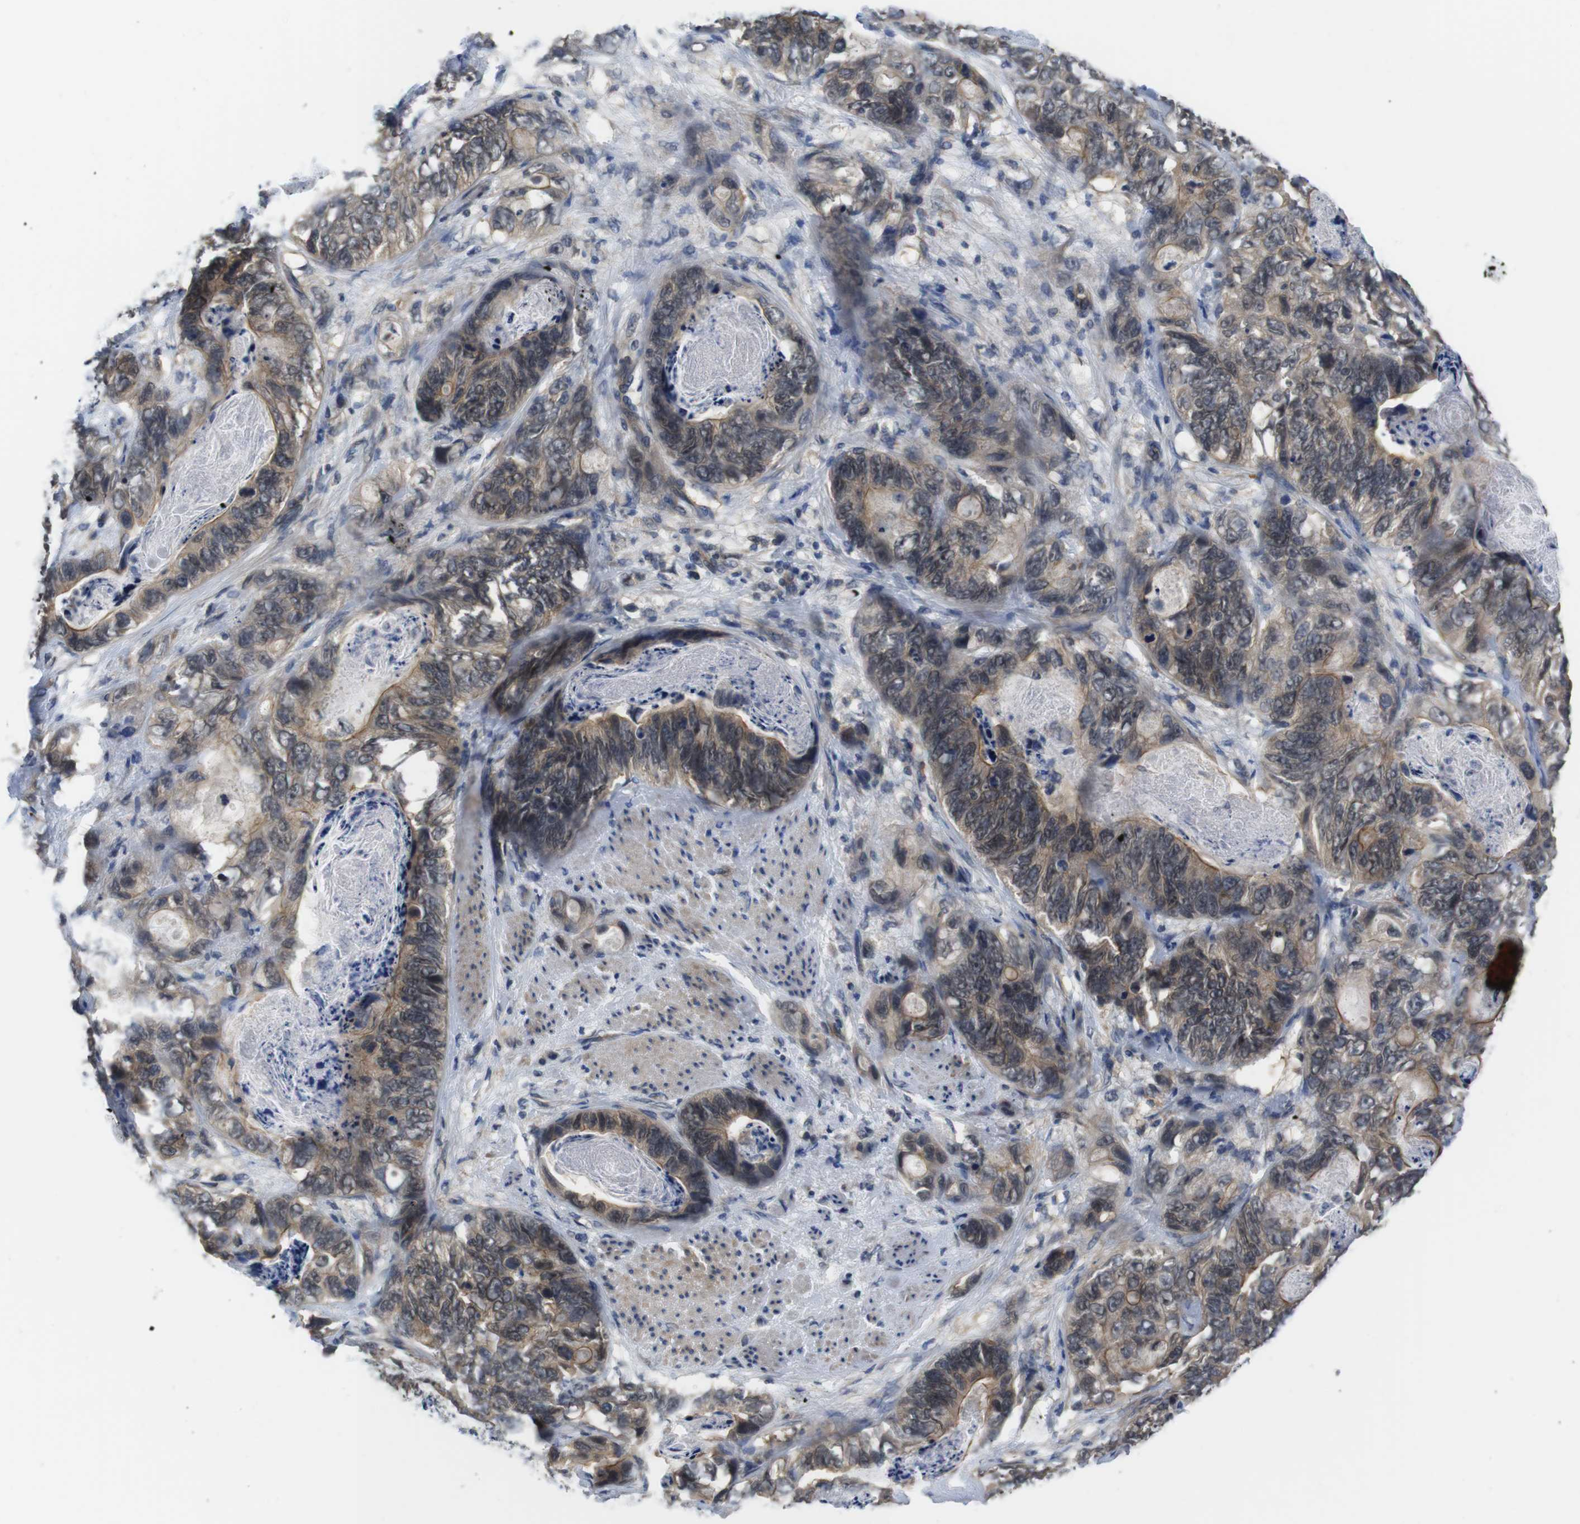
{"staining": {"intensity": "moderate", "quantity": "25%-75%", "location": "cytoplasmic/membranous"}, "tissue": "stomach cancer", "cell_type": "Tumor cells", "image_type": "cancer", "snomed": [{"axis": "morphology", "description": "Adenocarcinoma, NOS"}, {"axis": "topography", "description": "Stomach"}], "caption": "There is medium levels of moderate cytoplasmic/membranous expression in tumor cells of stomach adenocarcinoma, as demonstrated by immunohistochemical staining (brown color).", "gene": "FADD", "patient": {"sex": "female", "age": 89}}